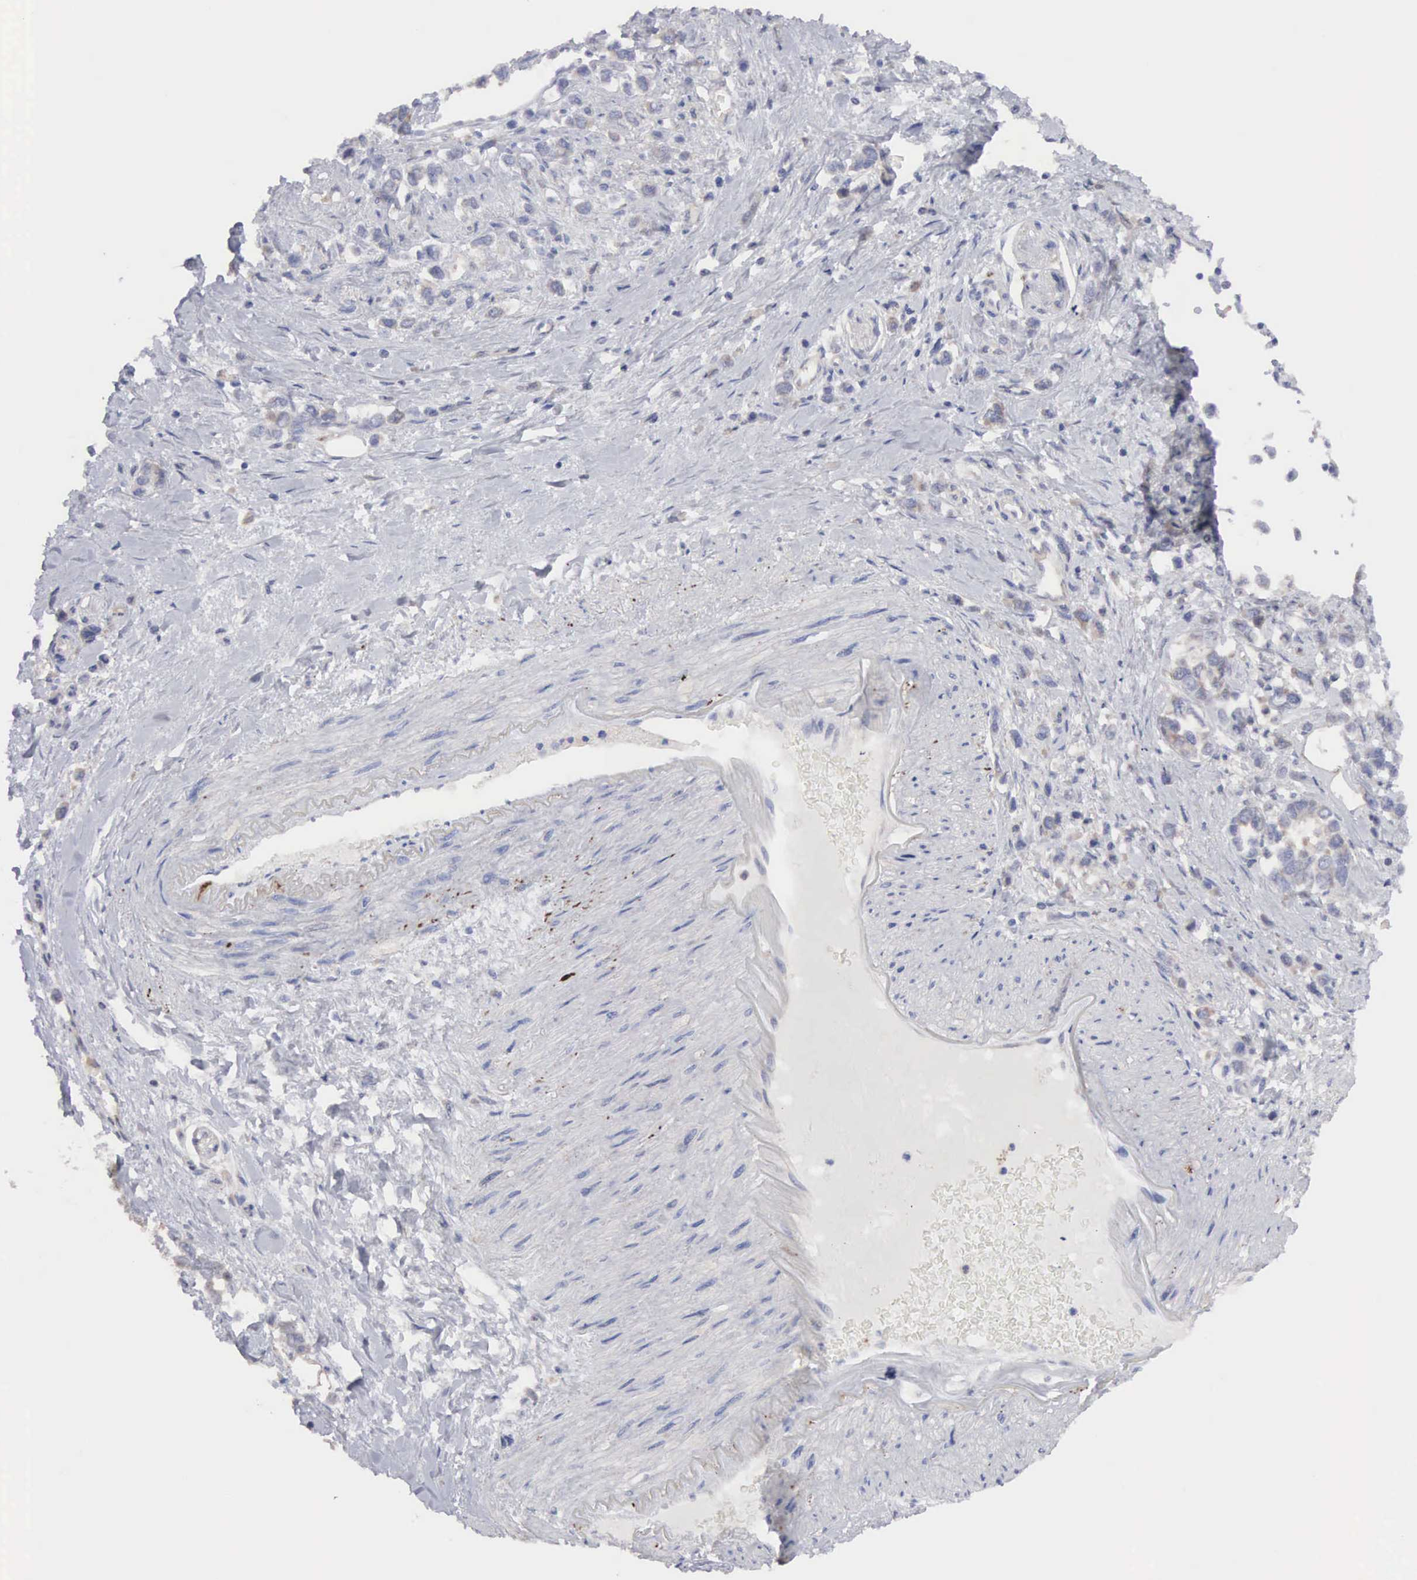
{"staining": {"intensity": "negative", "quantity": "none", "location": "none"}, "tissue": "stomach cancer", "cell_type": "Tumor cells", "image_type": "cancer", "snomed": [{"axis": "morphology", "description": "Adenocarcinoma, NOS"}, {"axis": "topography", "description": "Stomach, upper"}], "caption": "Tumor cells show no significant positivity in stomach cancer.", "gene": "MTHFD1", "patient": {"sex": "male", "age": 76}}